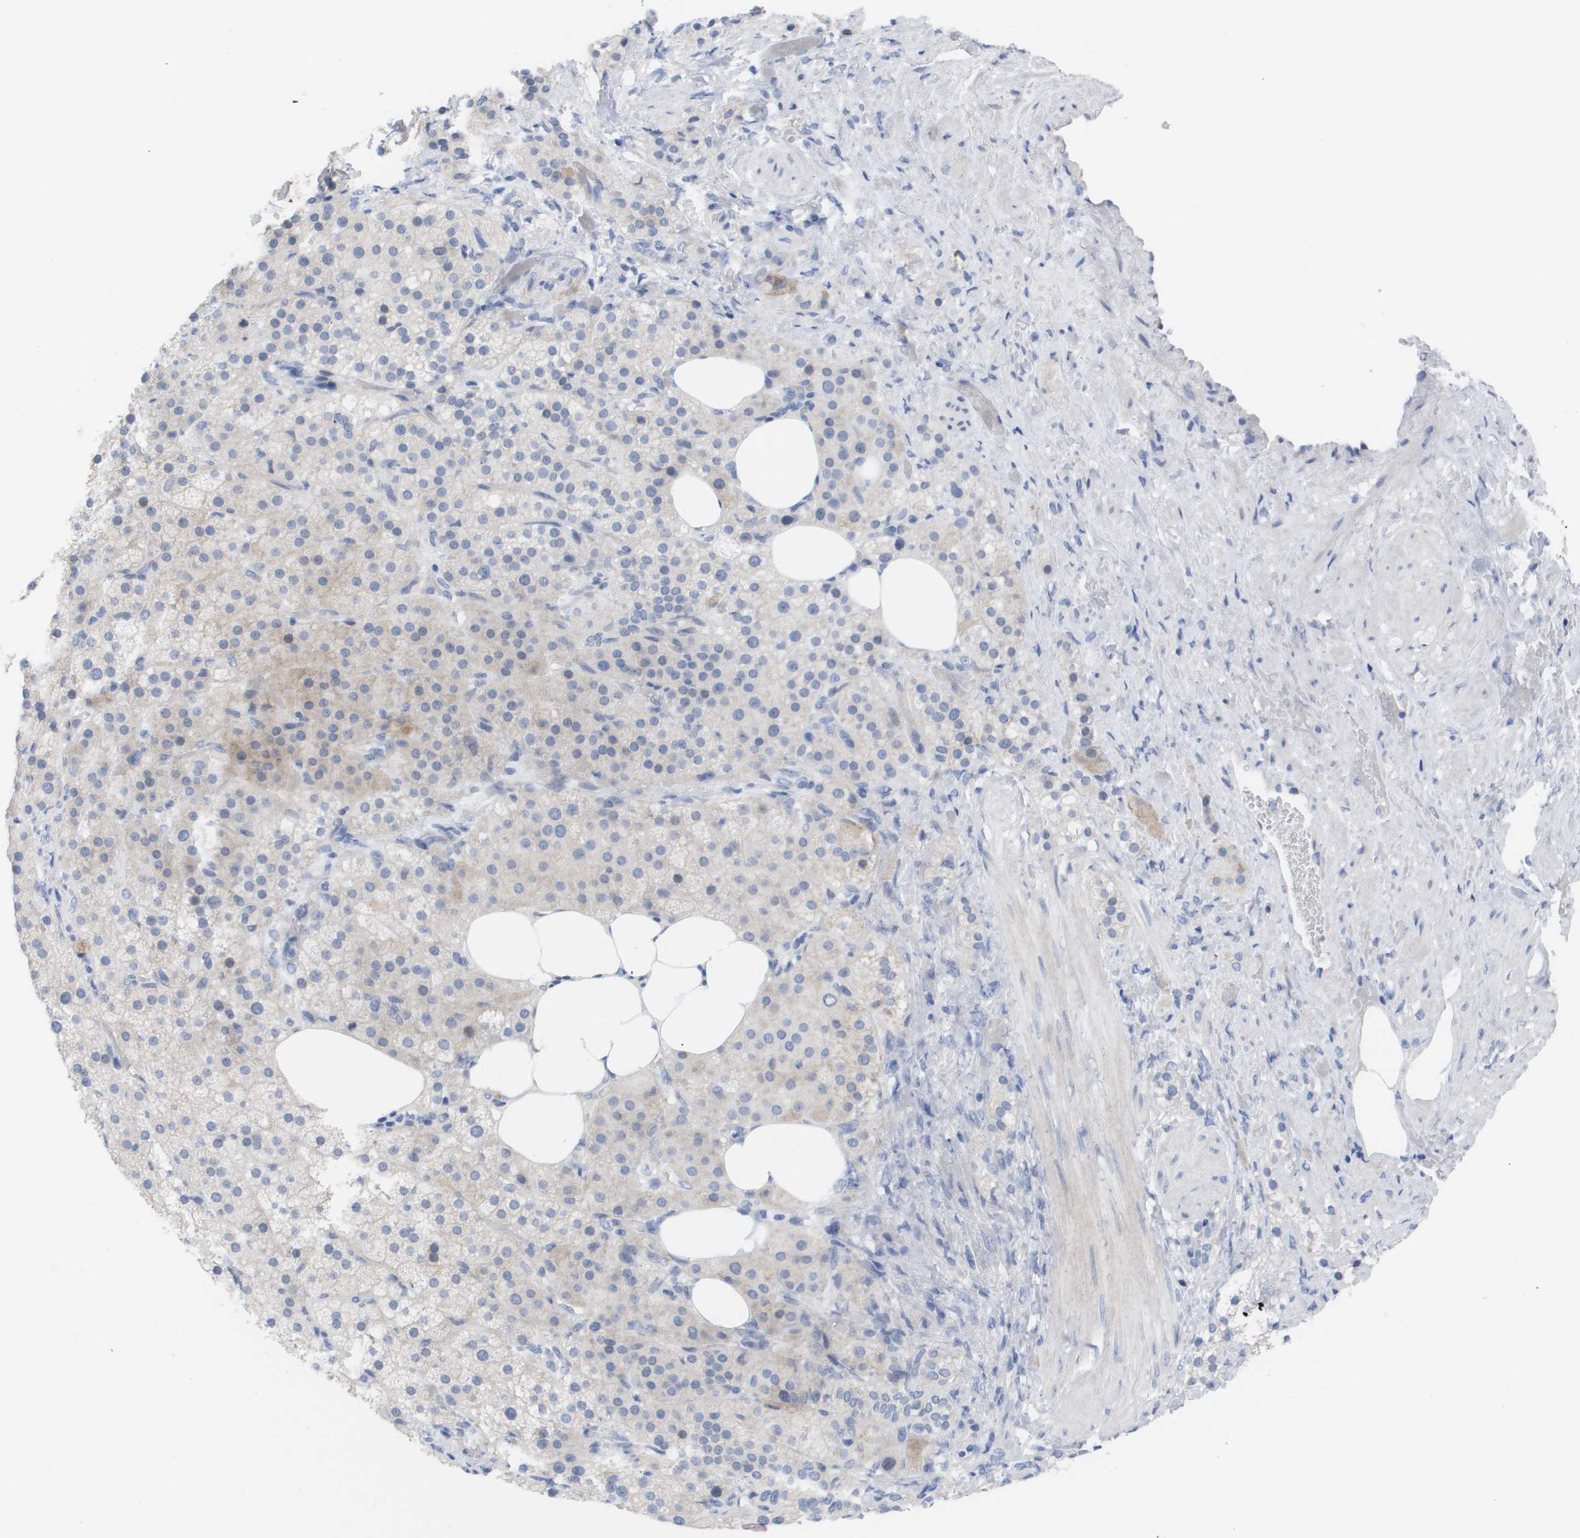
{"staining": {"intensity": "weak", "quantity": "<25%", "location": "cytoplasmic/membranous"}, "tissue": "adrenal gland", "cell_type": "Glandular cells", "image_type": "normal", "snomed": [{"axis": "morphology", "description": "Normal tissue, NOS"}, {"axis": "topography", "description": "Adrenal gland"}], "caption": "Glandular cells show no significant protein expression in benign adrenal gland. The staining is performed using DAB (3,3'-diaminobenzidine) brown chromogen with nuclei counter-stained in using hematoxylin.", "gene": "CAV3", "patient": {"sex": "female", "age": 59}}